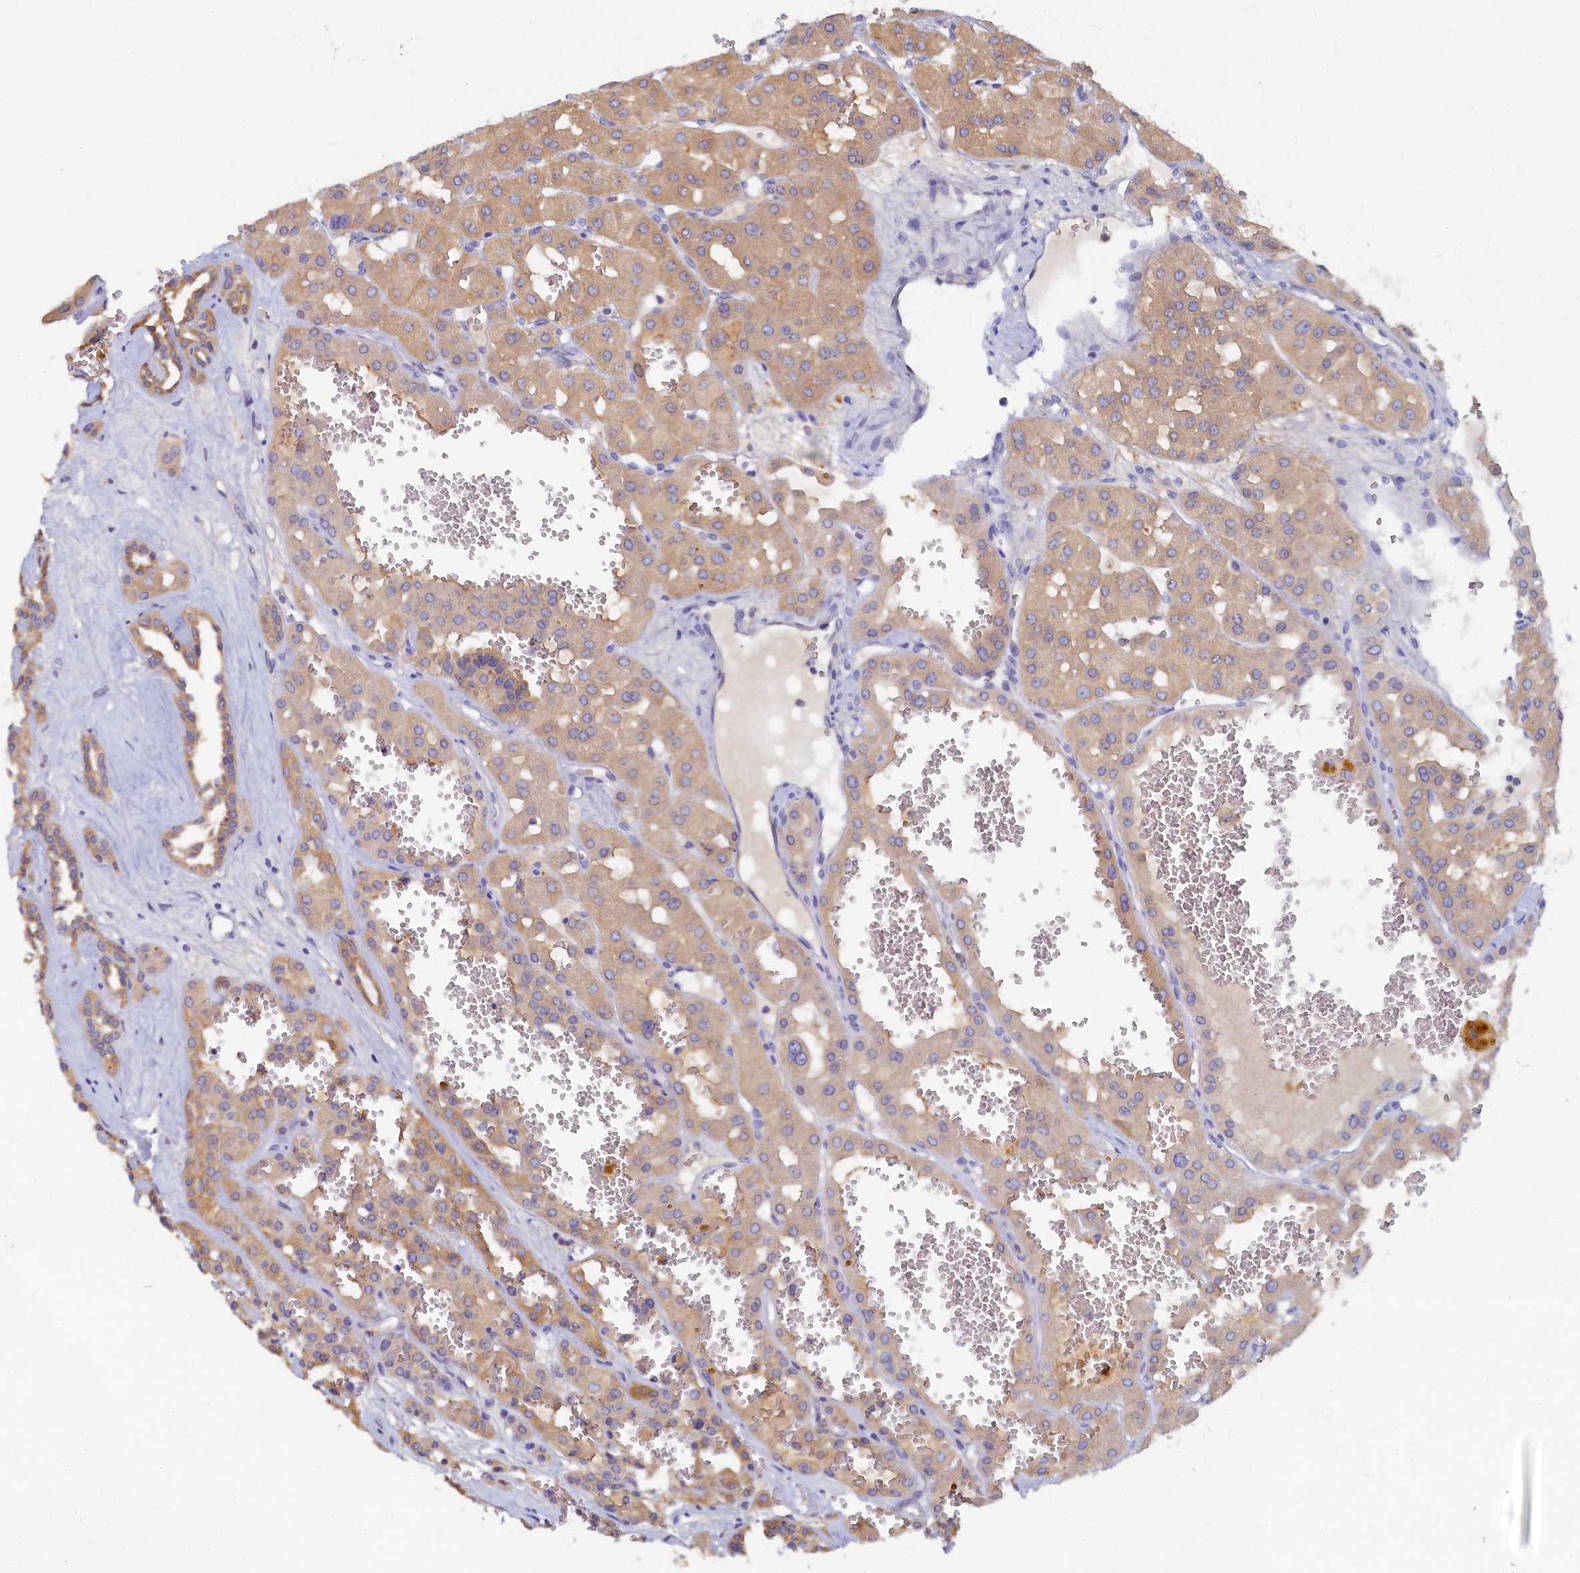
{"staining": {"intensity": "weak", "quantity": ">75%", "location": "cytoplasmic/membranous"}, "tissue": "renal cancer", "cell_type": "Tumor cells", "image_type": "cancer", "snomed": [{"axis": "morphology", "description": "Carcinoma, NOS"}, {"axis": "topography", "description": "Kidney"}], "caption": "Renal cancer was stained to show a protein in brown. There is low levels of weak cytoplasmic/membranous positivity in approximately >75% of tumor cells.", "gene": "TIMM8B", "patient": {"sex": "female", "age": 75}}